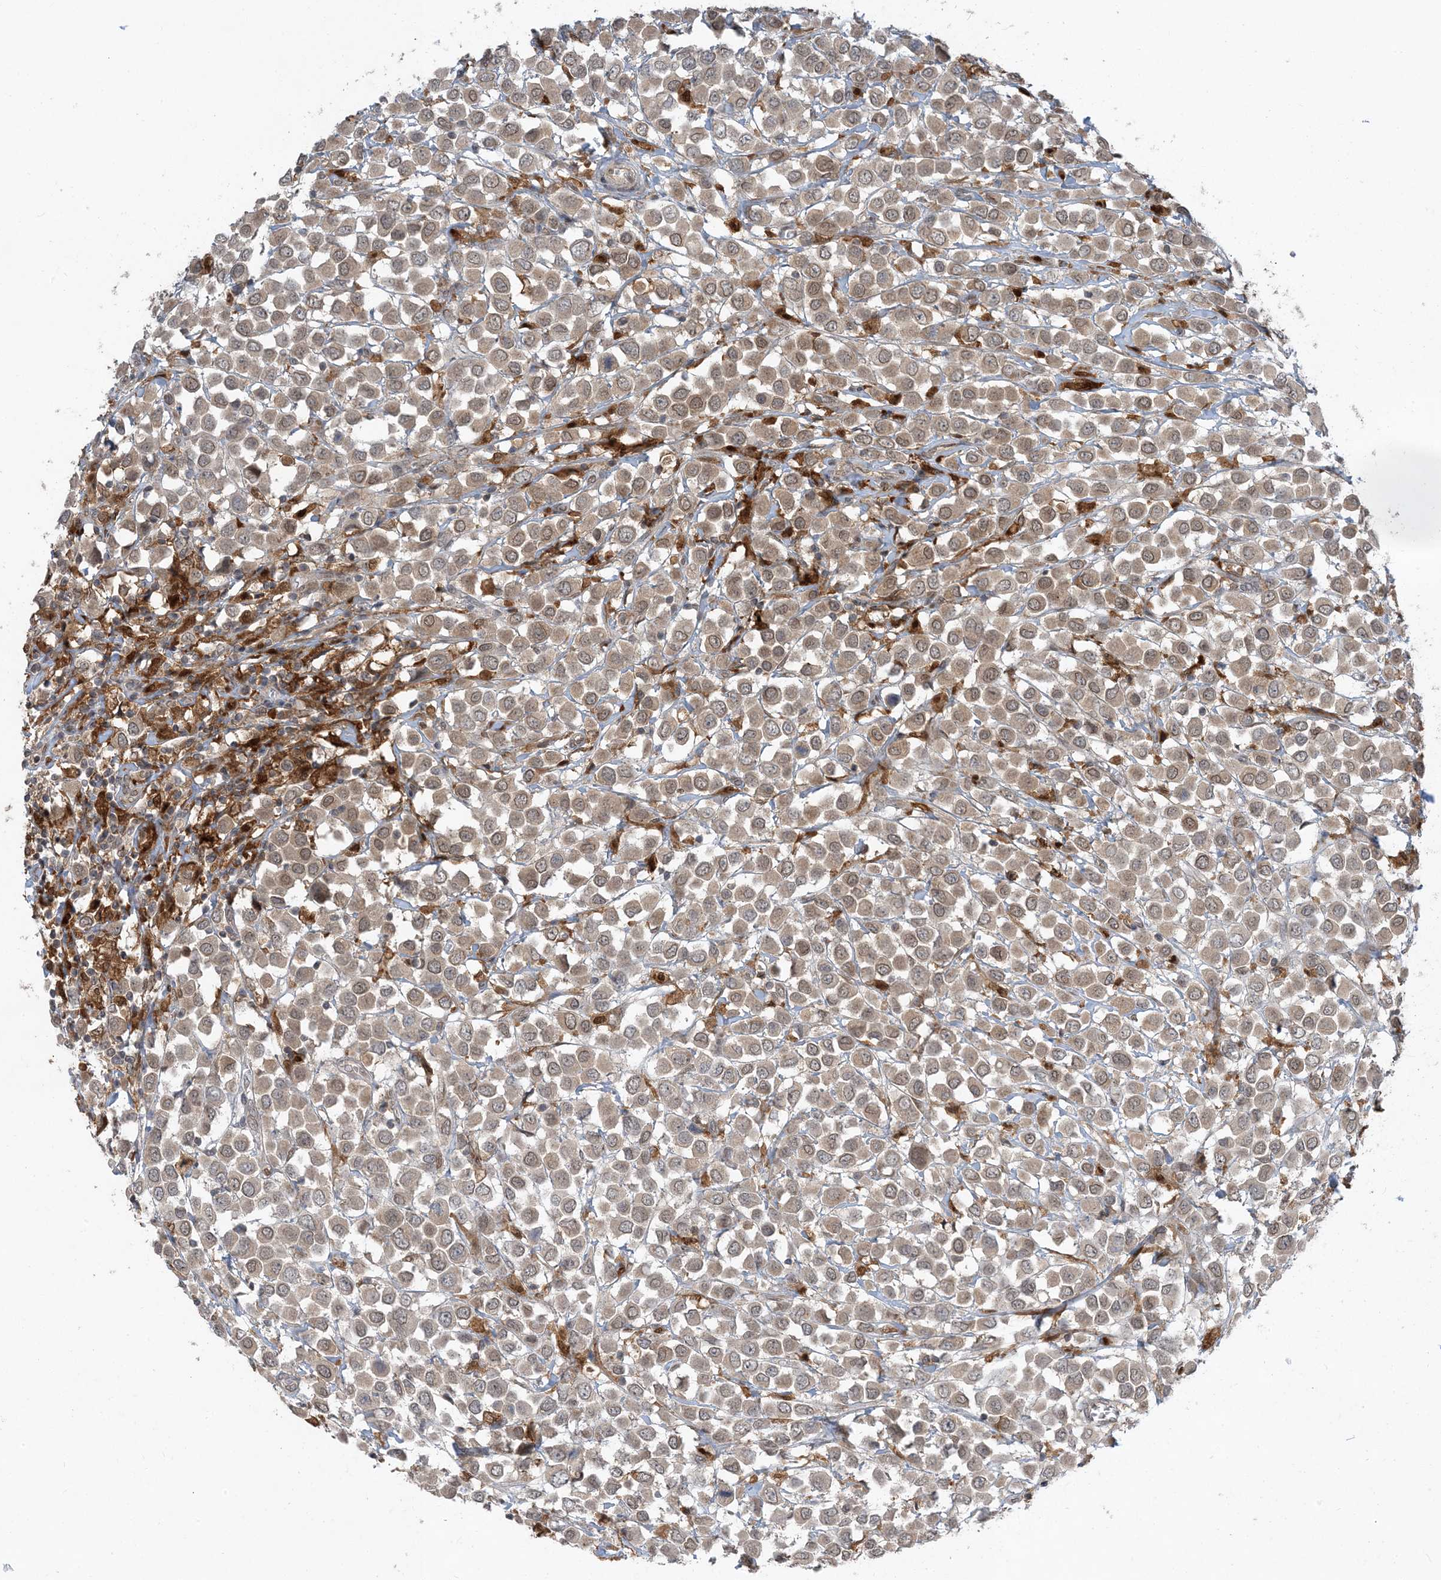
{"staining": {"intensity": "weak", "quantity": "25%-75%", "location": "cytoplasmic/membranous,nuclear"}, "tissue": "breast cancer", "cell_type": "Tumor cells", "image_type": "cancer", "snomed": [{"axis": "morphology", "description": "Duct carcinoma"}, {"axis": "topography", "description": "Breast"}], "caption": "Intraductal carcinoma (breast) tissue shows weak cytoplasmic/membranous and nuclear staining in approximately 25%-75% of tumor cells", "gene": "NAGK", "patient": {"sex": "female", "age": 61}}